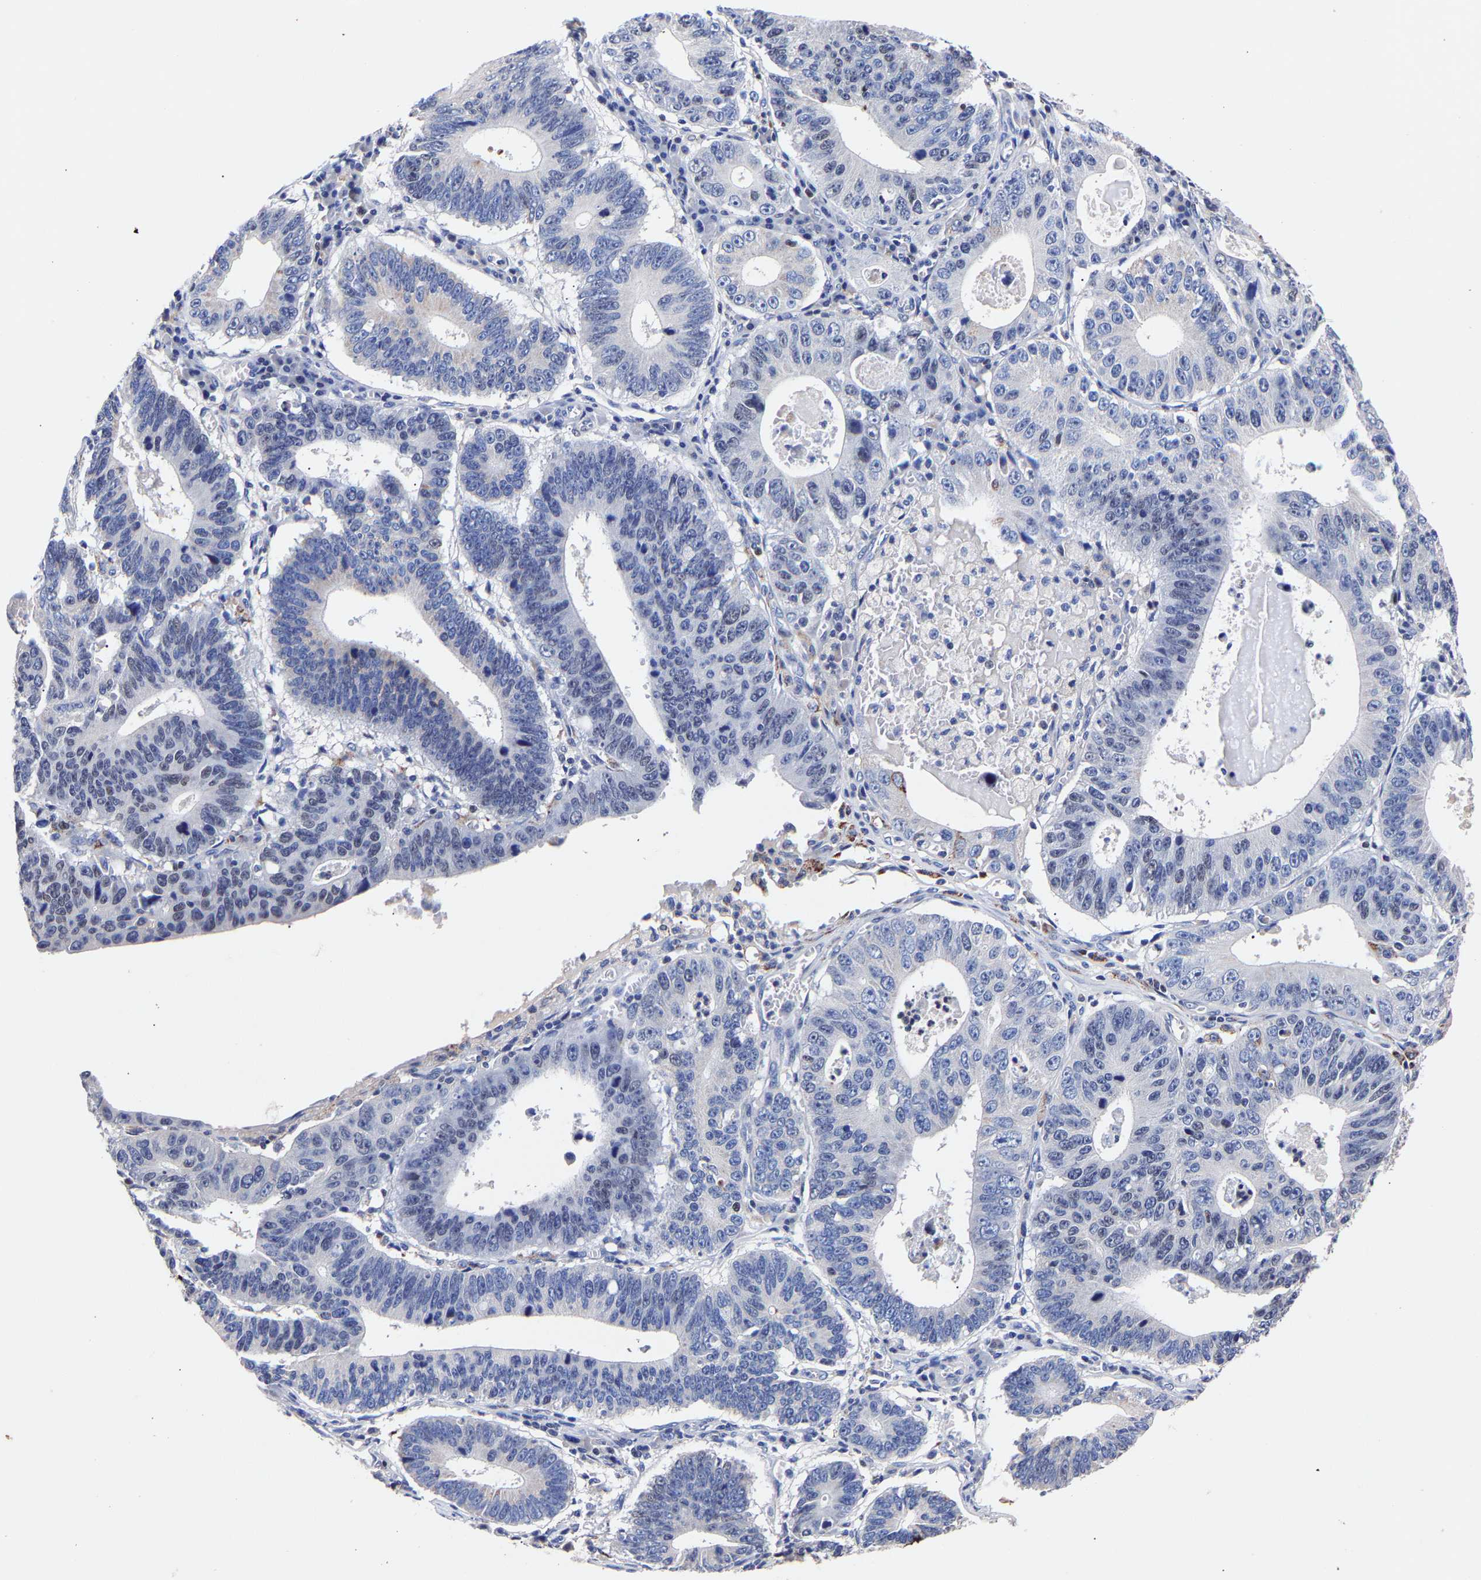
{"staining": {"intensity": "weak", "quantity": "<25%", "location": "cytoplasmic/membranous,nuclear"}, "tissue": "stomach cancer", "cell_type": "Tumor cells", "image_type": "cancer", "snomed": [{"axis": "morphology", "description": "Adenocarcinoma, NOS"}, {"axis": "topography", "description": "Stomach"}], "caption": "The histopathology image reveals no staining of tumor cells in adenocarcinoma (stomach).", "gene": "SEM1", "patient": {"sex": "male", "age": 59}}